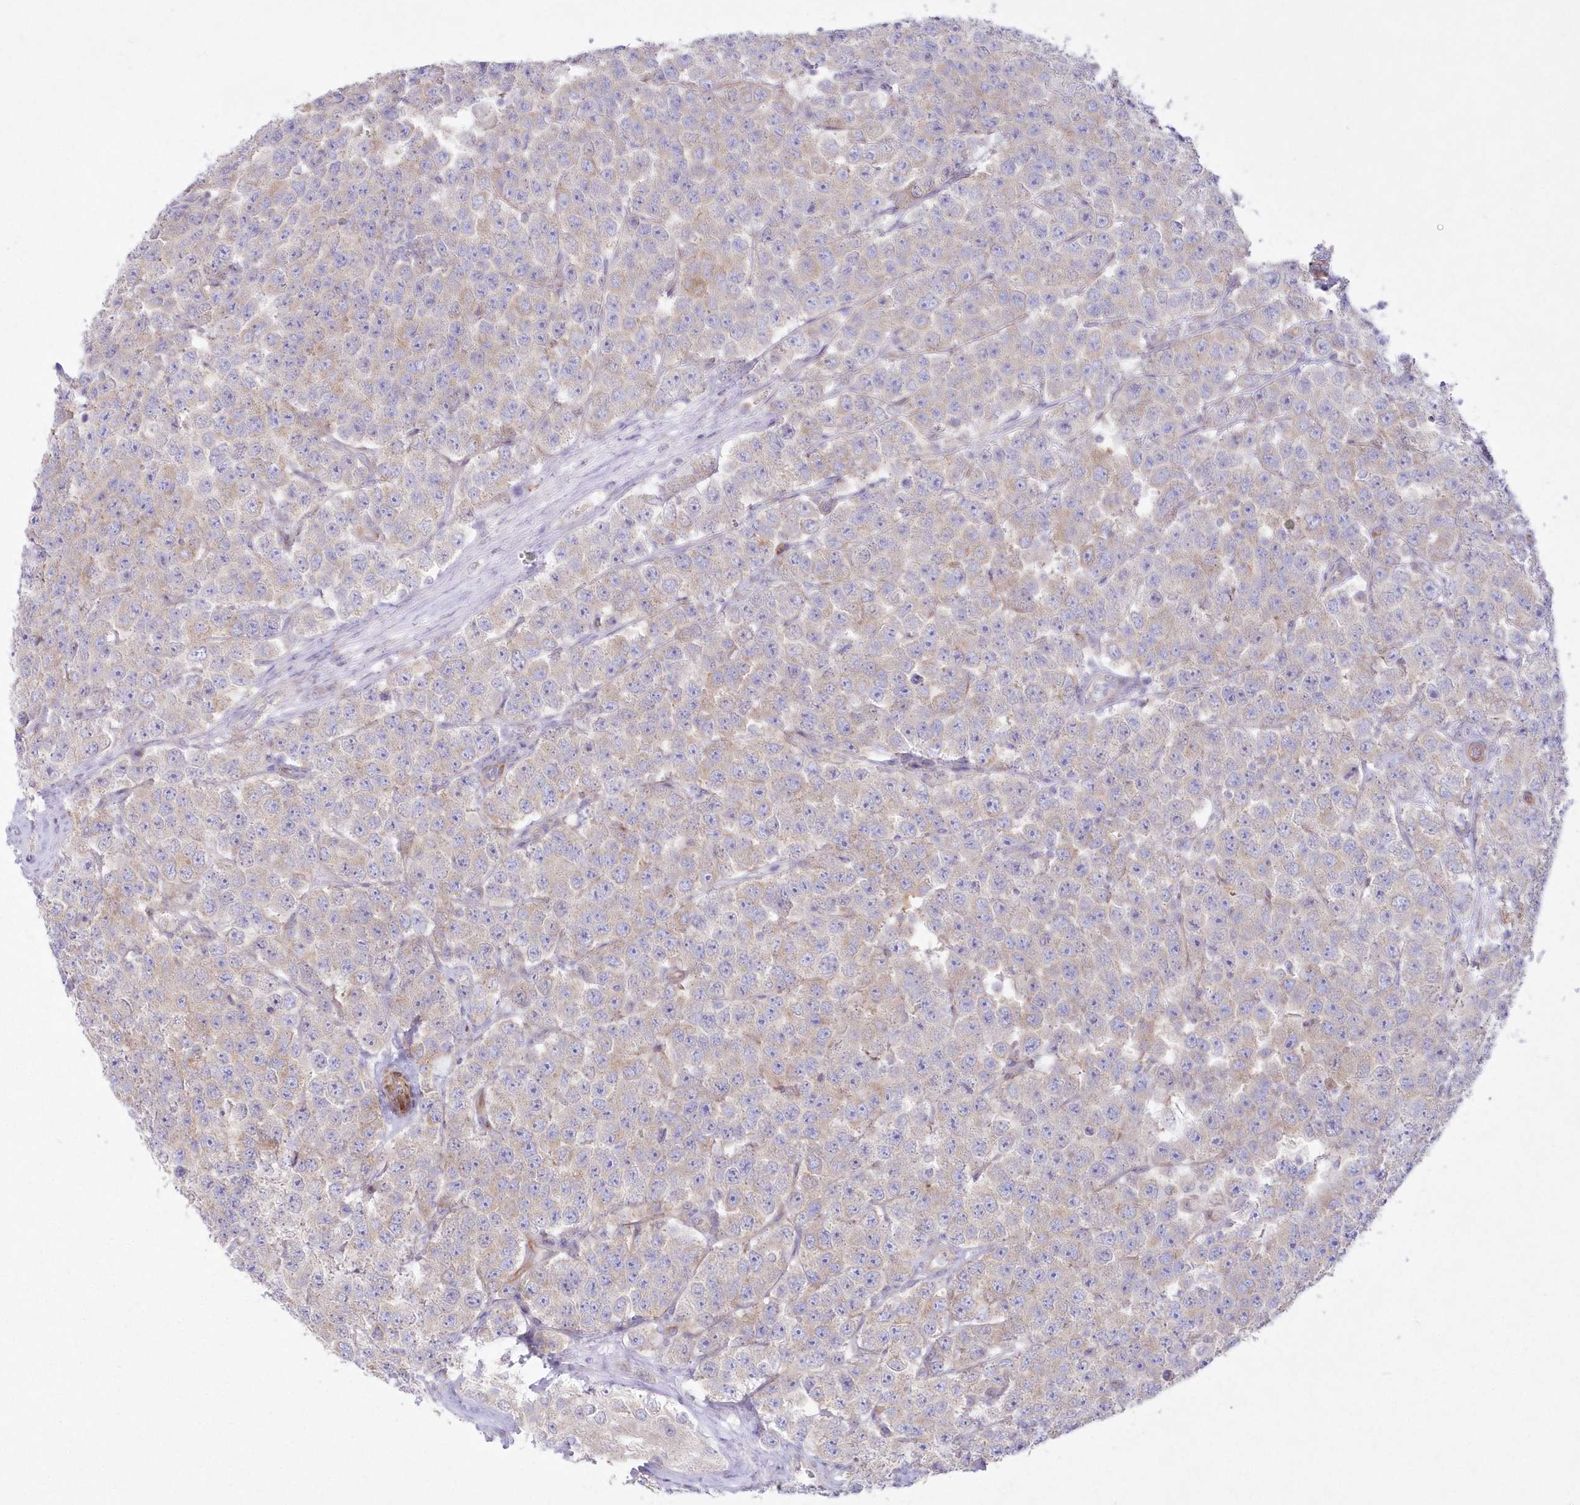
{"staining": {"intensity": "weak", "quantity": "25%-75%", "location": "cytoplasmic/membranous"}, "tissue": "testis cancer", "cell_type": "Tumor cells", "image_type": "cancer", "snomed": [{"axis": "morphology", "description": "Seminoma, NOS"}, {"axis": "topography", "description": "Testis"}], "caption": "Brown immunohistochemical staining in human testis cancer (seminoma) exhibits weak cytoplasmic/membranous positivity in about 25%-75% of tumor cells.", "gene": "ZNF843", "patient": {"sex": "male", "age": 28}}